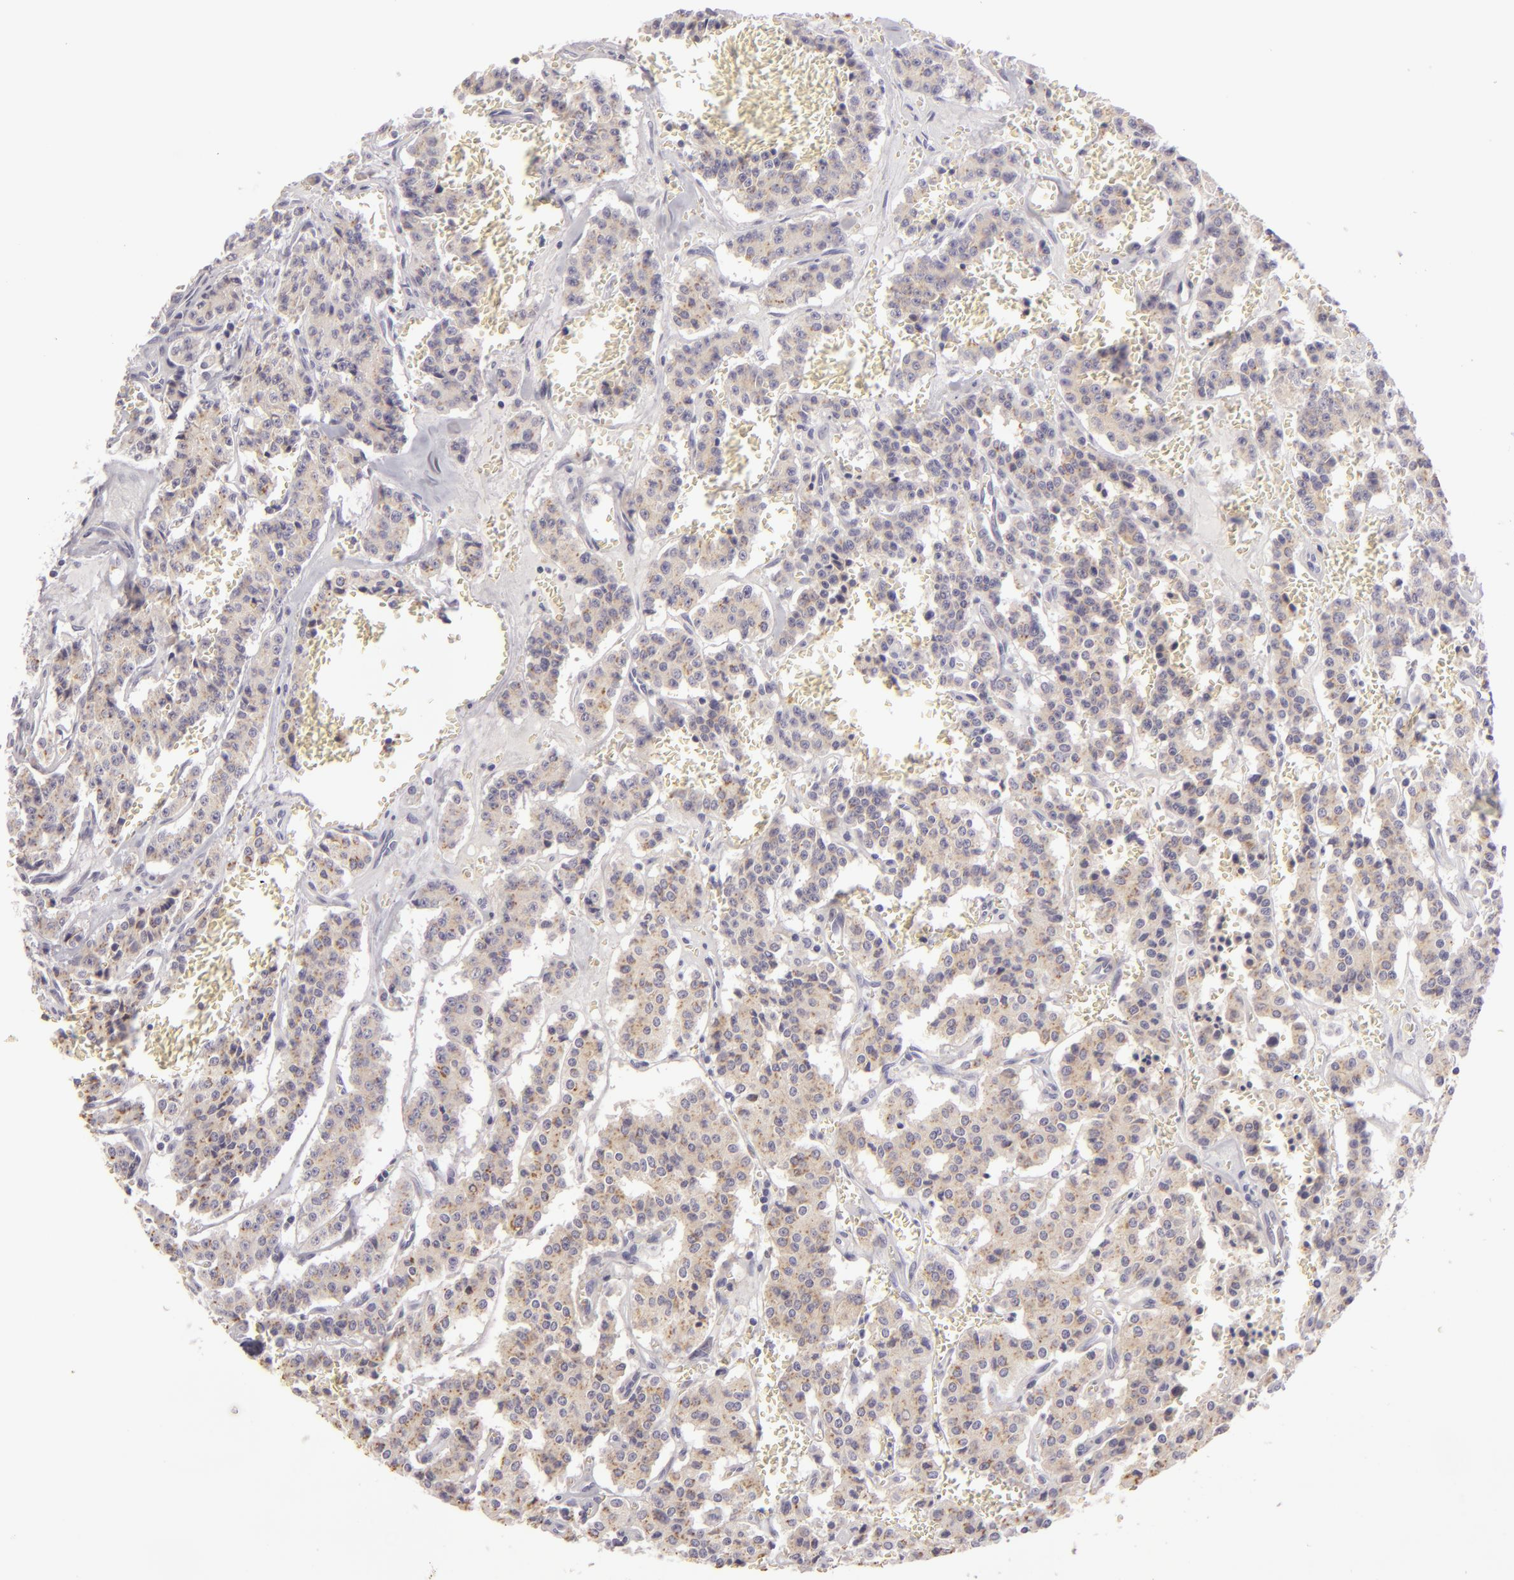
{"staining": {"intensity": "weak", "quantity": ">75%", "location": "cytoplasmic/membranous"}, "tissue": "carcinoid", "cell_type": "Tumor cells", "image_type": "cancer", "snomed": [{"axis": "morphology", "description": "Carcinoid, malignant, NOS"}, {"axis": "topography", "description": "Bronchus"}], "caption": "A micrograph of carcinoid stained for a protein demonstrates weak cytoplasmic/membranous brown staining in tumor cells.", "gene": "DLG4", "patient": {"sex": "male", "age": 55}}